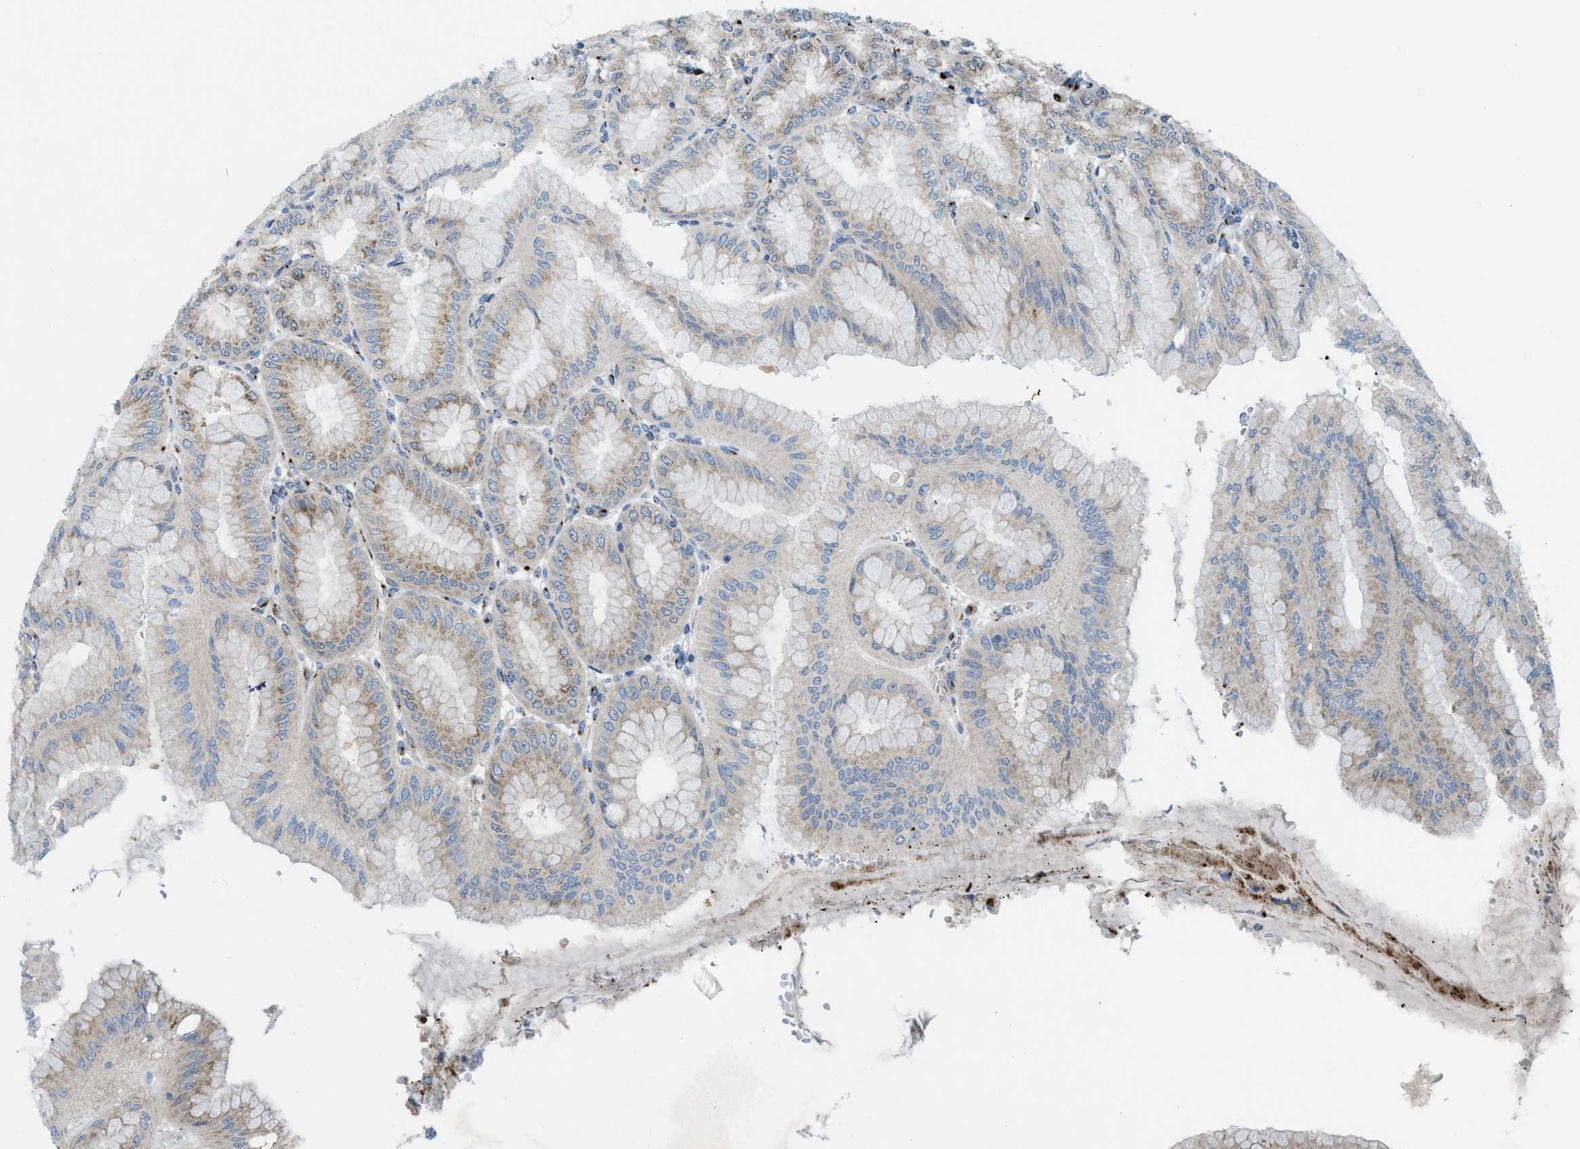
{"staining": {"intensity": "moderate", "quantity": ">75%", "location": "cytoplasmic/membranous"}, "tissue": "stomach", "cell_type": "Glandular cells", "image_type": "normal", "snomed": [{"axis": "morphology", "description": "Normal tissue, NOS"}, {"axis": "topography", "description": "Stomach, lower"}], "caption": "Glandular cells show moderate cytoplasmic/membranous expression in approximately >75% of cells in unremarkable stomach. The protein is shown in brown color, while the nuclei are stained blue.", "gene": "SLC38A10", "patient": {"sex": "male", "age": 71}}